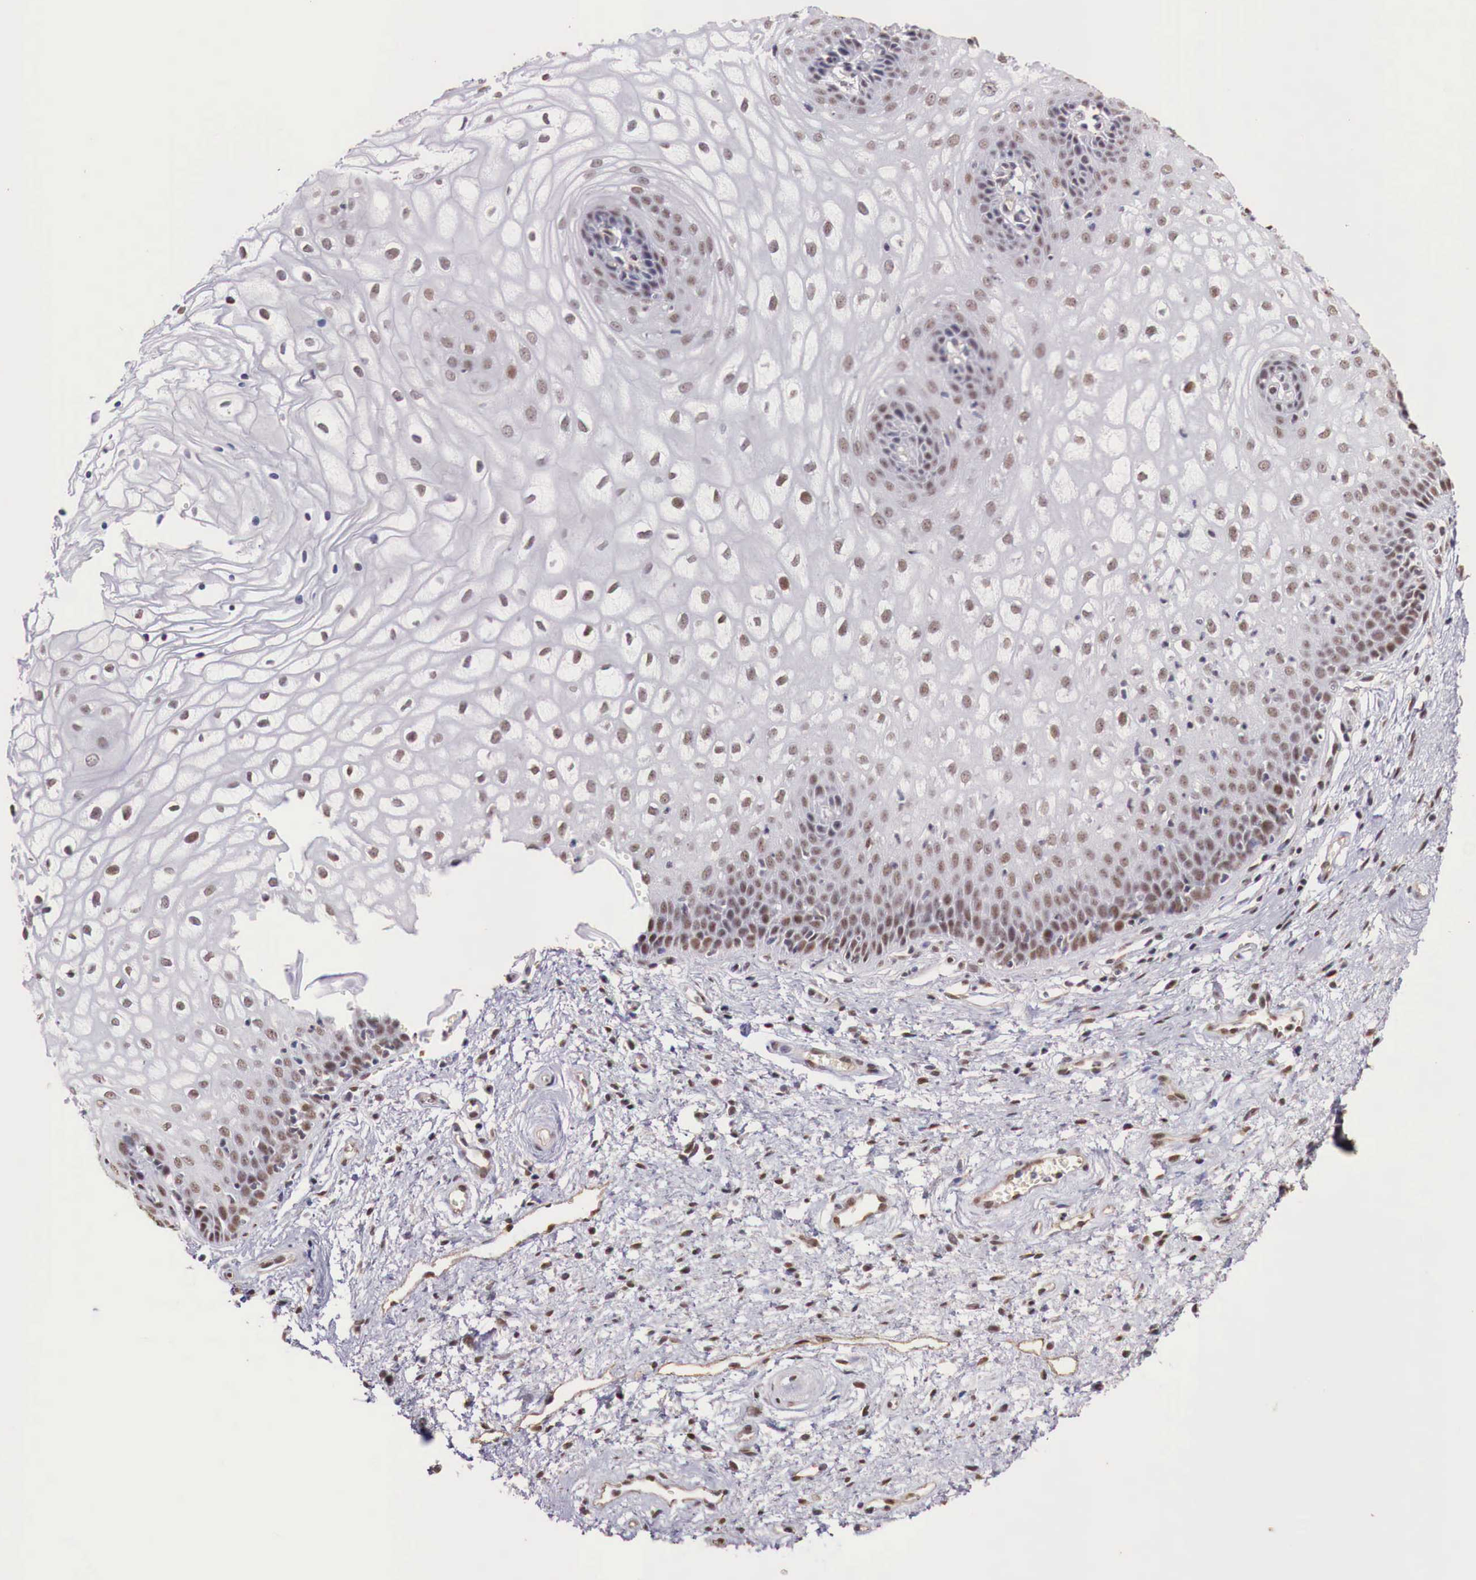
{"staining": {"intensity": "weak", "quantity": "25%-75%", "location": "nuclear"}, "tissue": "vagina", "cell_type": "Squamous epithelial cells", "image_type": "normal", "snomed": [{"axis": "morphology", "description": "Normal tissue, NOS"}, {"axis": "topography", "description": "Vagina"}], "caption": "Vagina was stained to show a protein in brown. There is low levels of weak nuclear staining in about 25%-75% of squamous epithelial cells.", "gene": "FOXP2", "patient": {"sex": "female", "age": 34}}